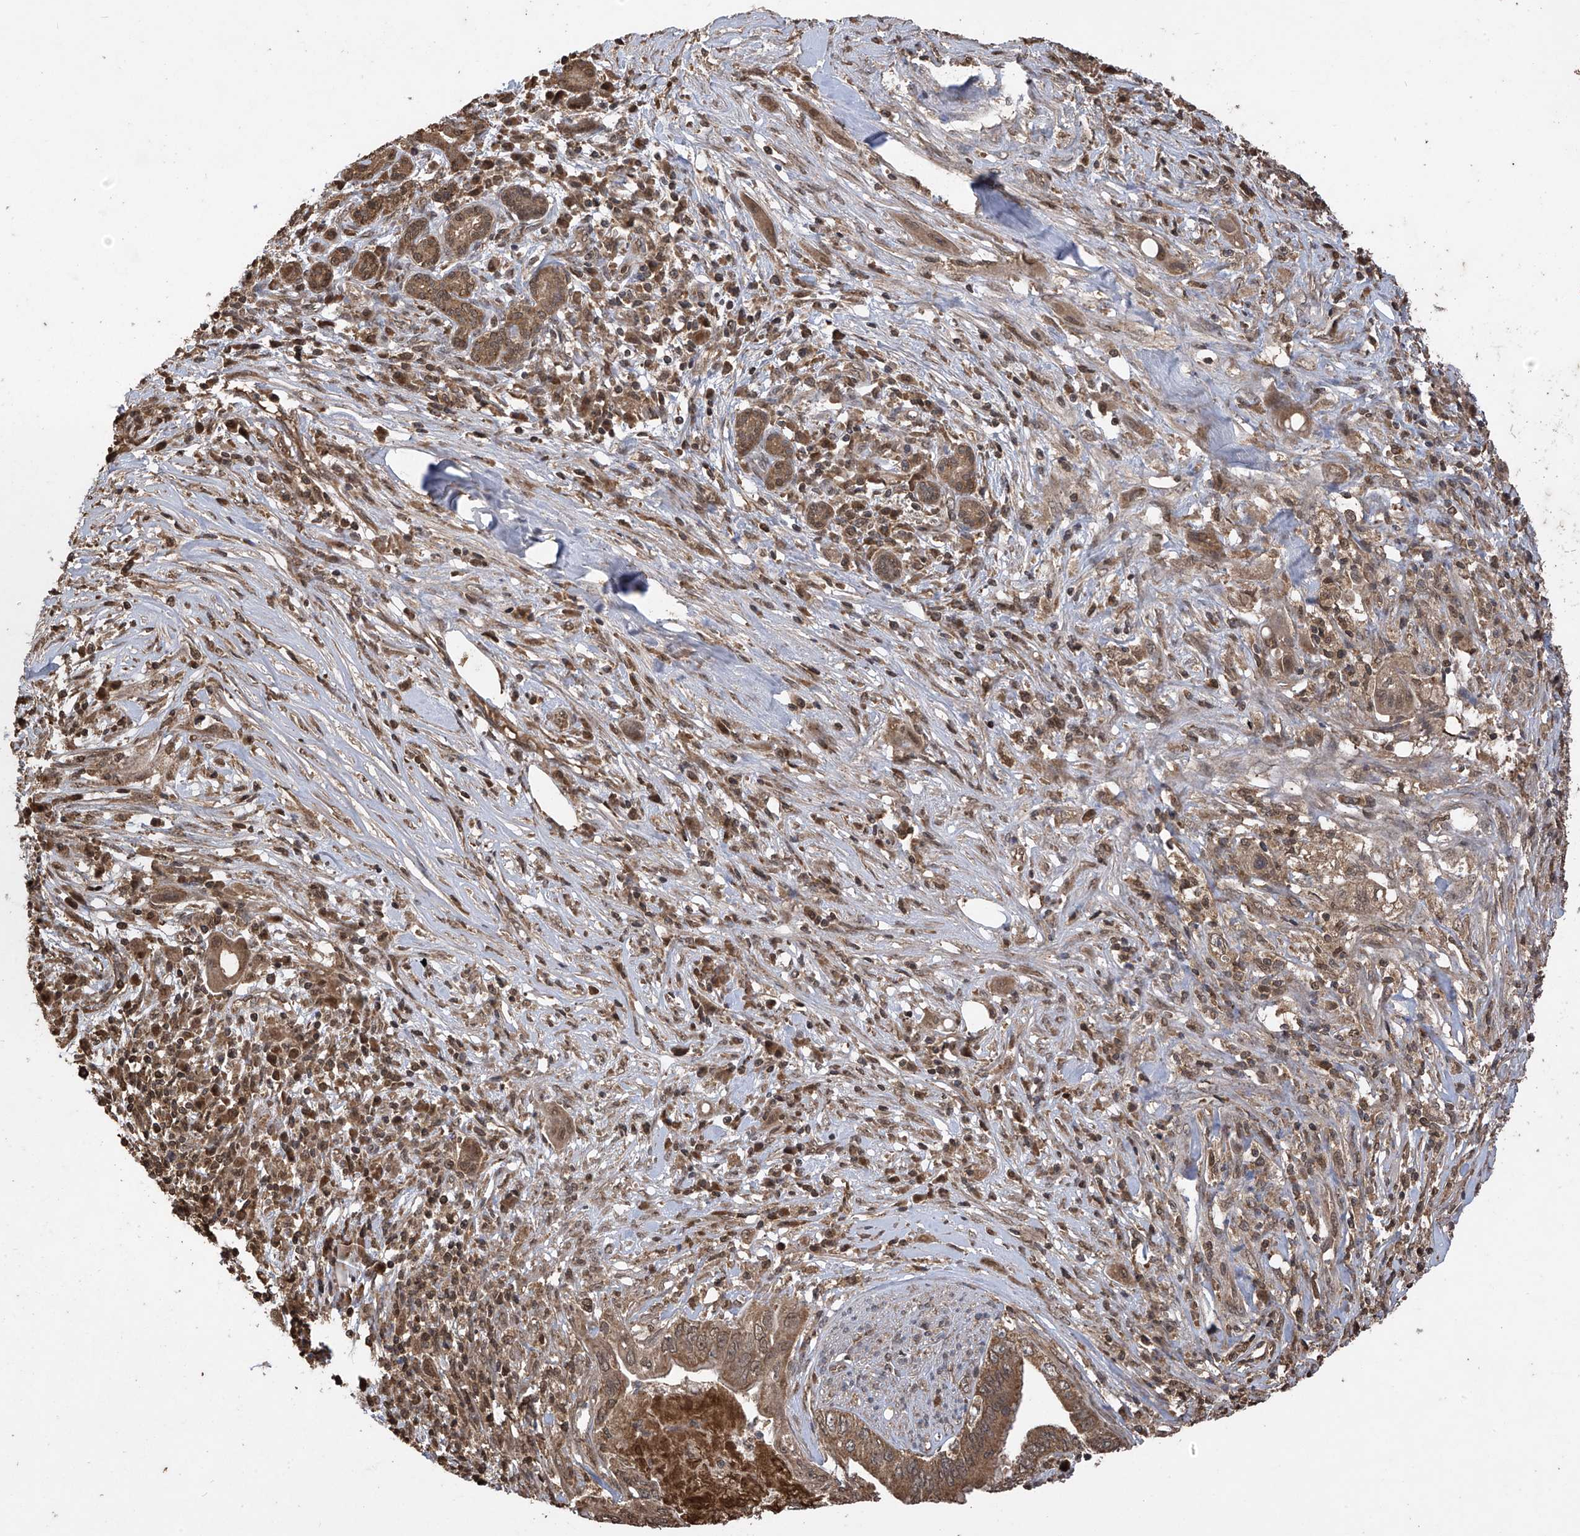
{"staining": {"intensity": "moderate", "quantity": ">75%", "location": "cytoplasmic/membranous,nuclear"}, "tissue": "pancreatic cancer", "cell_type": "Tumor cells", "image_type": "cancer", "snomed": [{"axis": "morphology", "description": "Adenocarcinoma, NOS"}, {"axis": "topography", "description": "Pancreas"}], "caption": "Pancreatic adenocarcinoma tissue shows moderate cytoplasmic/membranous and nuclear positivity in approximately >75% of tumor cells, visualized by immunohistochemistry.", "gene": "PNPT1", "patient": {"sex": "female", "age": 73}}